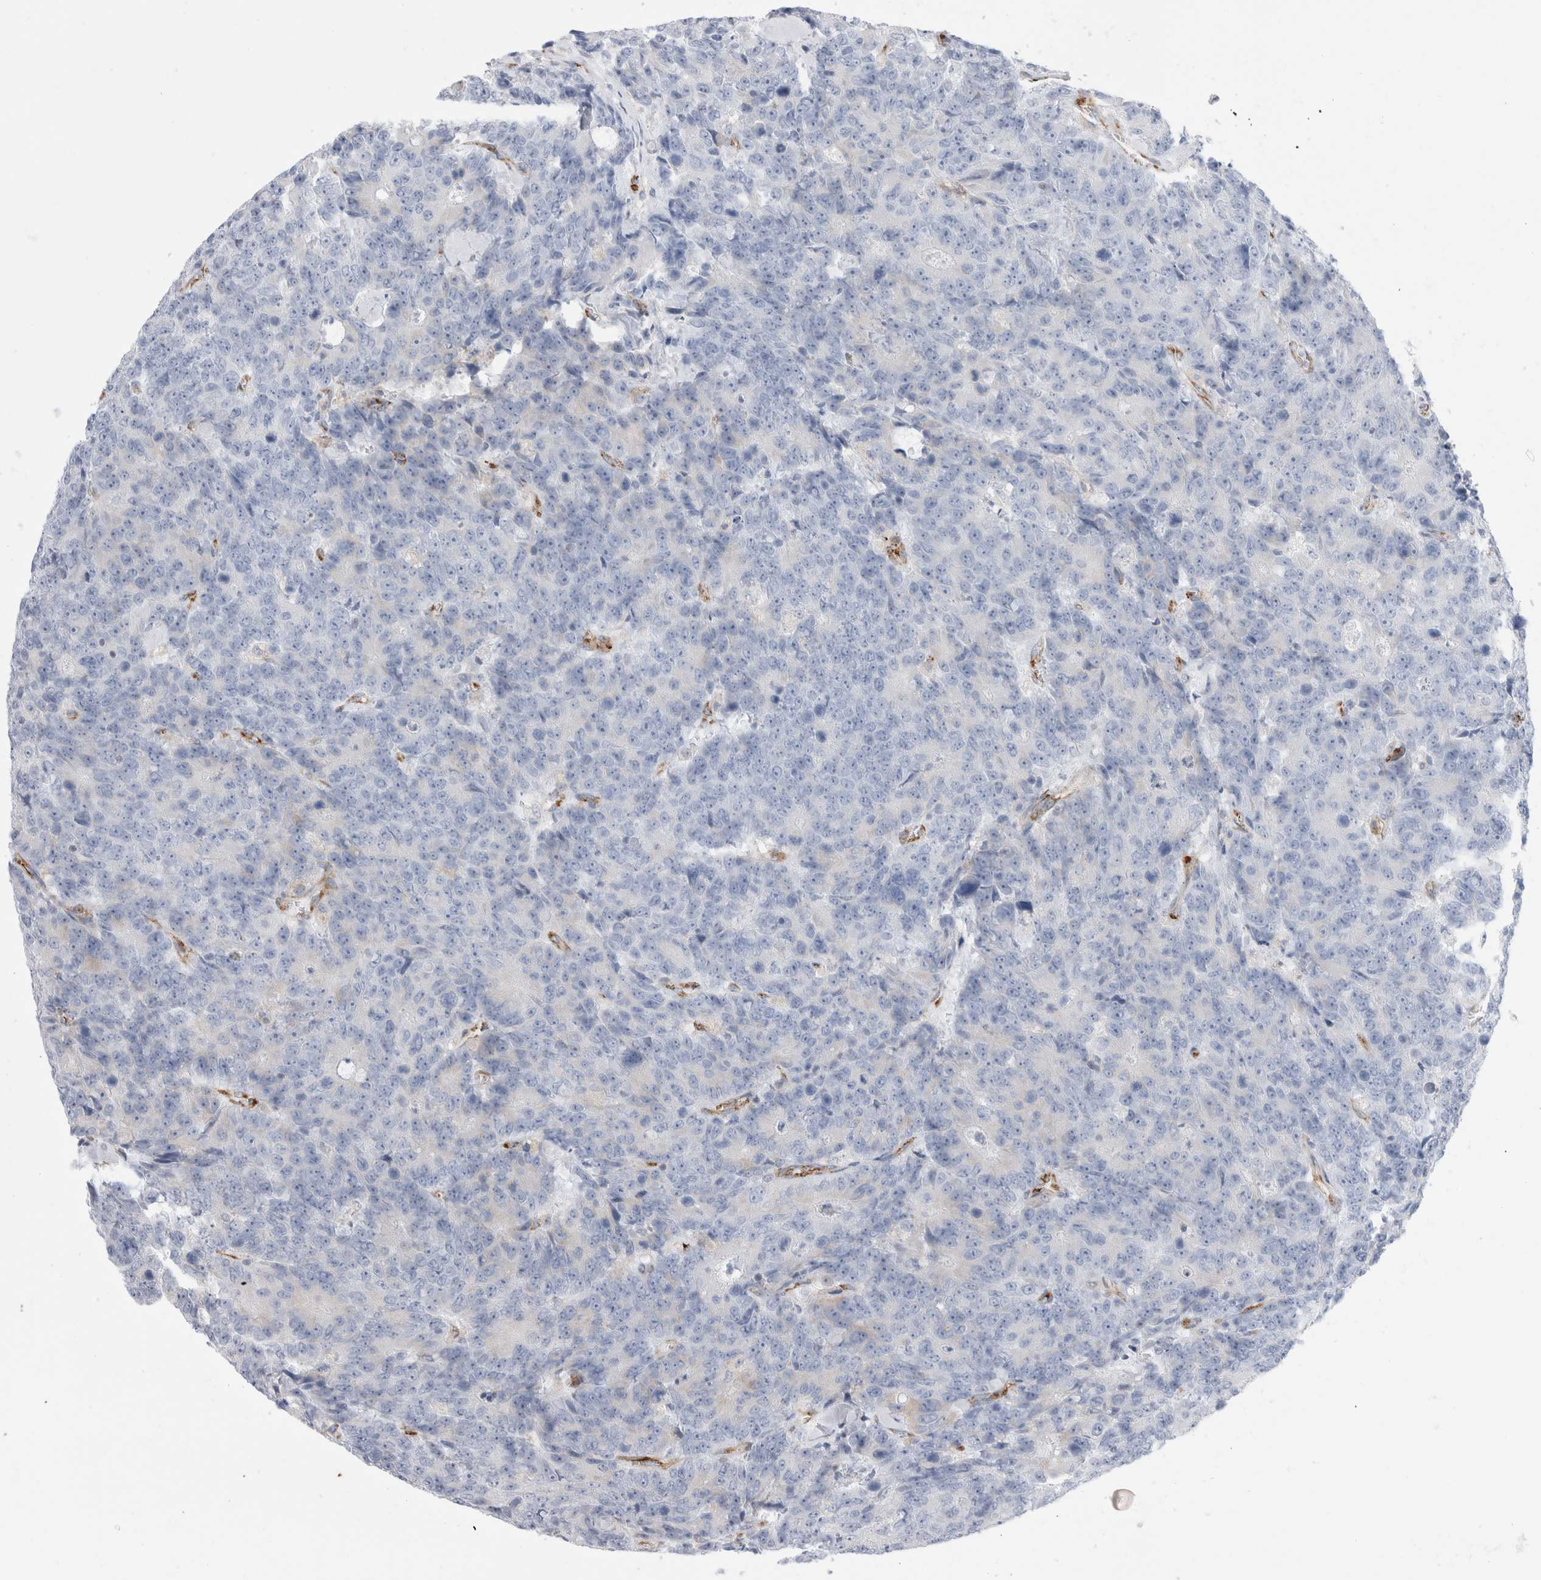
{"staining": {"intensity": "negative", "quantity": "none", "location": "none"}, "tissue": "colorectal cancer", "cell_type": "Tumor cells", "image_type": "cancer", "snomed": [{"axis": "morphology", "description": "Adenocarcinoma, NOS"}, {"axis": "topography", "description": "Colon"}], "caption": "This is a image of IHC staining of colorectal cancer, which shows no staining in tumor cells.", "gene": "CNPY4", "patient": {"sex": "female", "age": 86}}